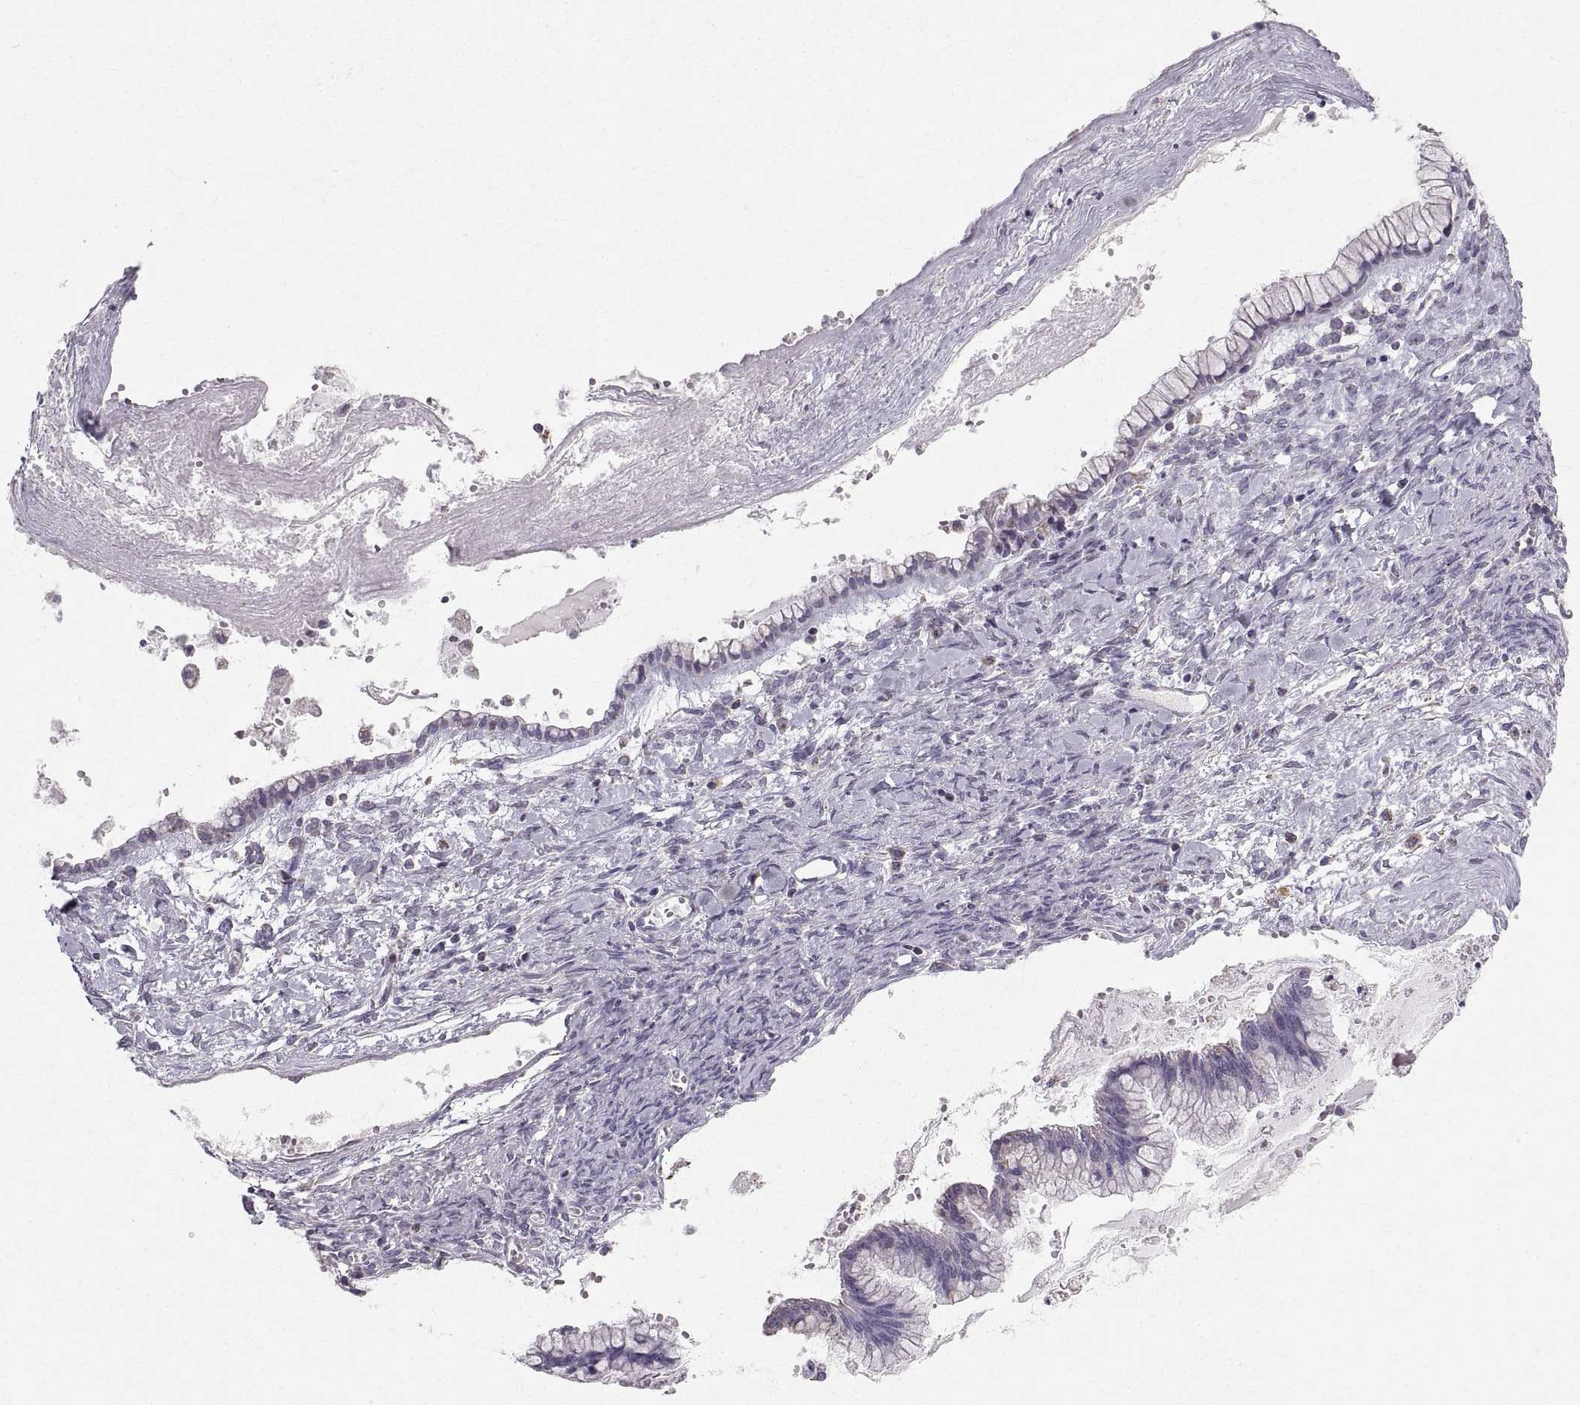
{"staining": {"intensity": "negative", "quantity": "none", "location": "none"}, "tissue": "ovarian cancer", "cell_type": "Tumor cells", "image_type": "cancer", "snomed": [{"axis": "morphology", "description": "Cystadenocarcinoma, mucinous, NOS"}, {"axis": "topography", "description": "Ovary"}], "caption": "IHC histopathology image of neoplastic tissue: ovarian mucinous cystadenocarcinoma stained with DAB (3,3'-diaminobenzidine) exhibits no significant protein expression in tumor cells.", "gene": "STMND1", "patient": {"sex": "female", "age": 67}}